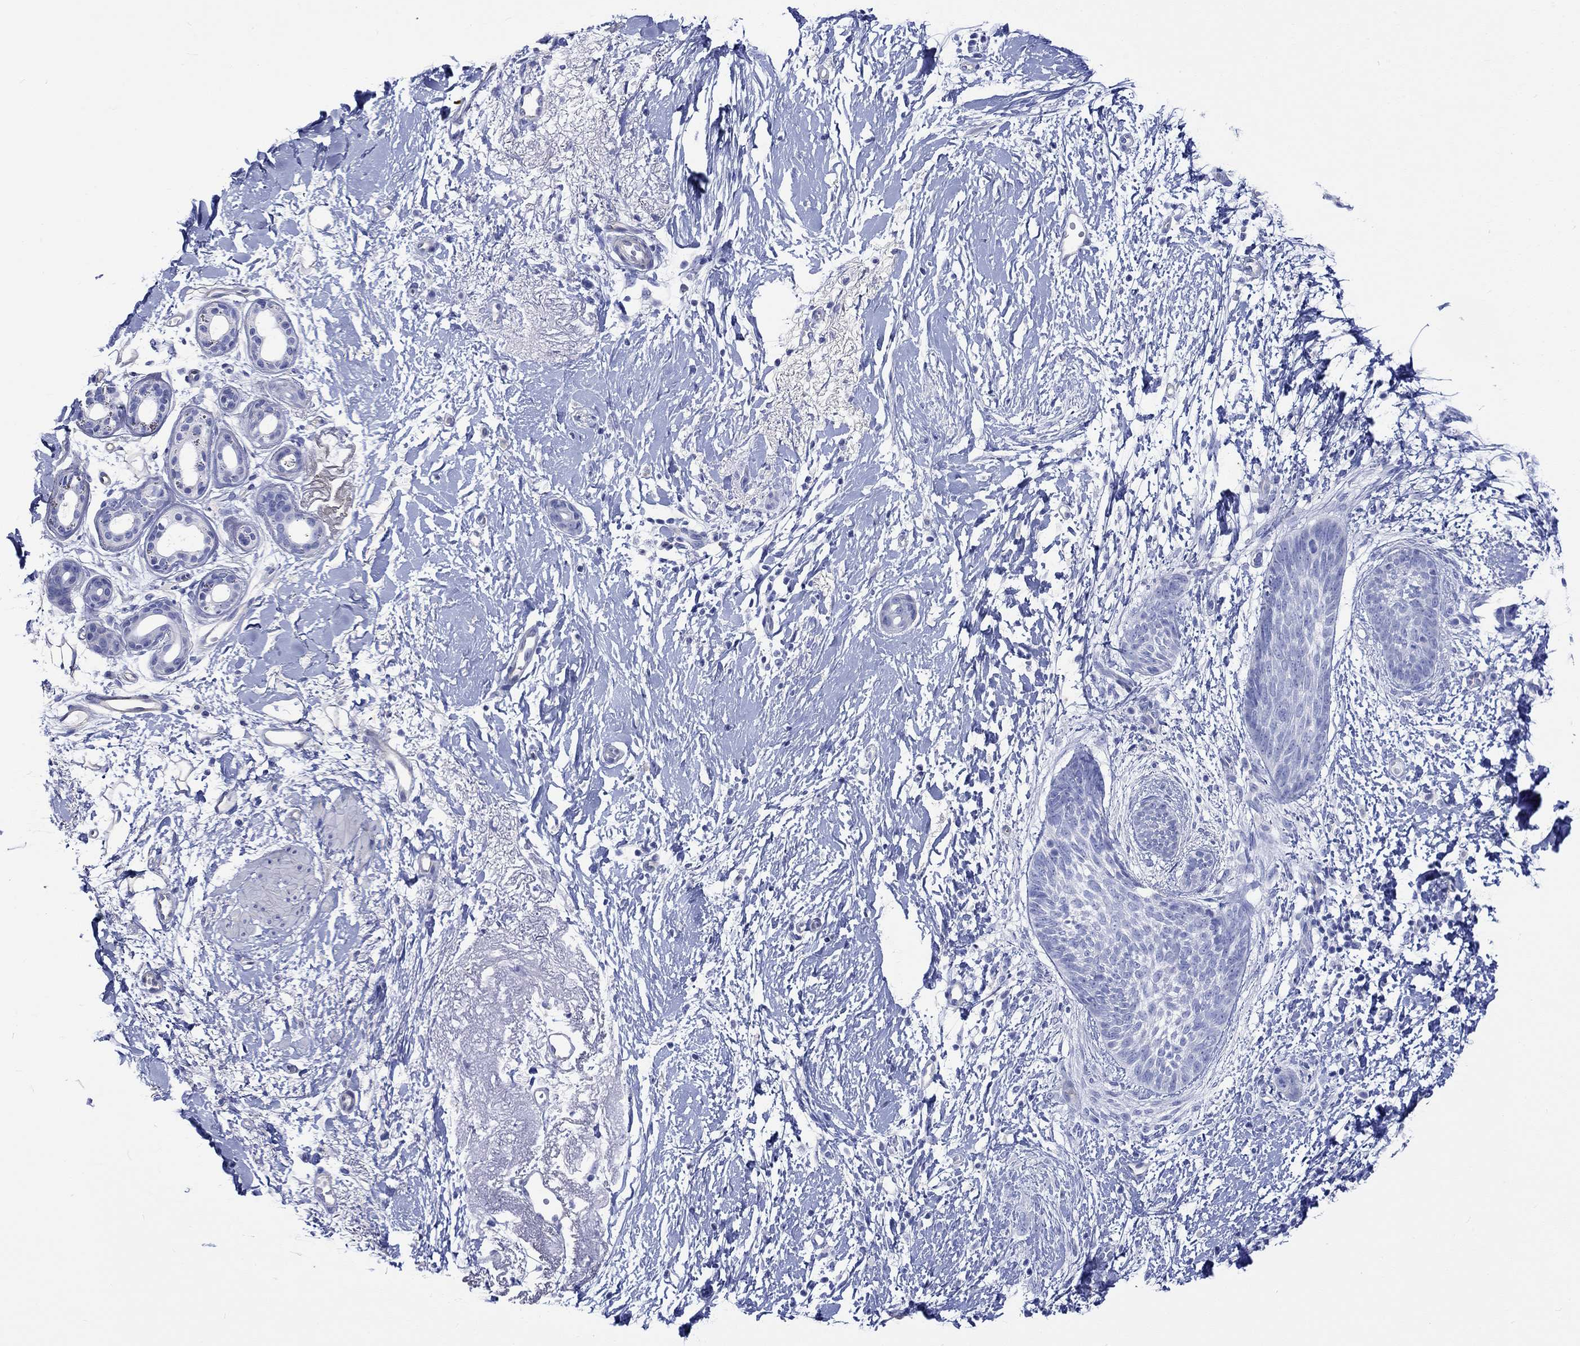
{"staining": {"intensity": "negative", "quantity": "none", "location": "none"}, "tissue": "skin cancer", "cell_type": "Tumor cells", "image_type": "cancer", "snomed": [{"axis": "morphology", "description": "Normal tissue, NOS"}, {"axis": "morphology", "description": "Basal cell carcinoma"}, {"axis": "topography", "description": "Skin"}], "caption": "This is an IHC histopathology image of basal cell carcinoma (skin). There is no positivity in tumor cells.", "gene": "CPLX2", "patient": {"sex": "male", "age": 84}}